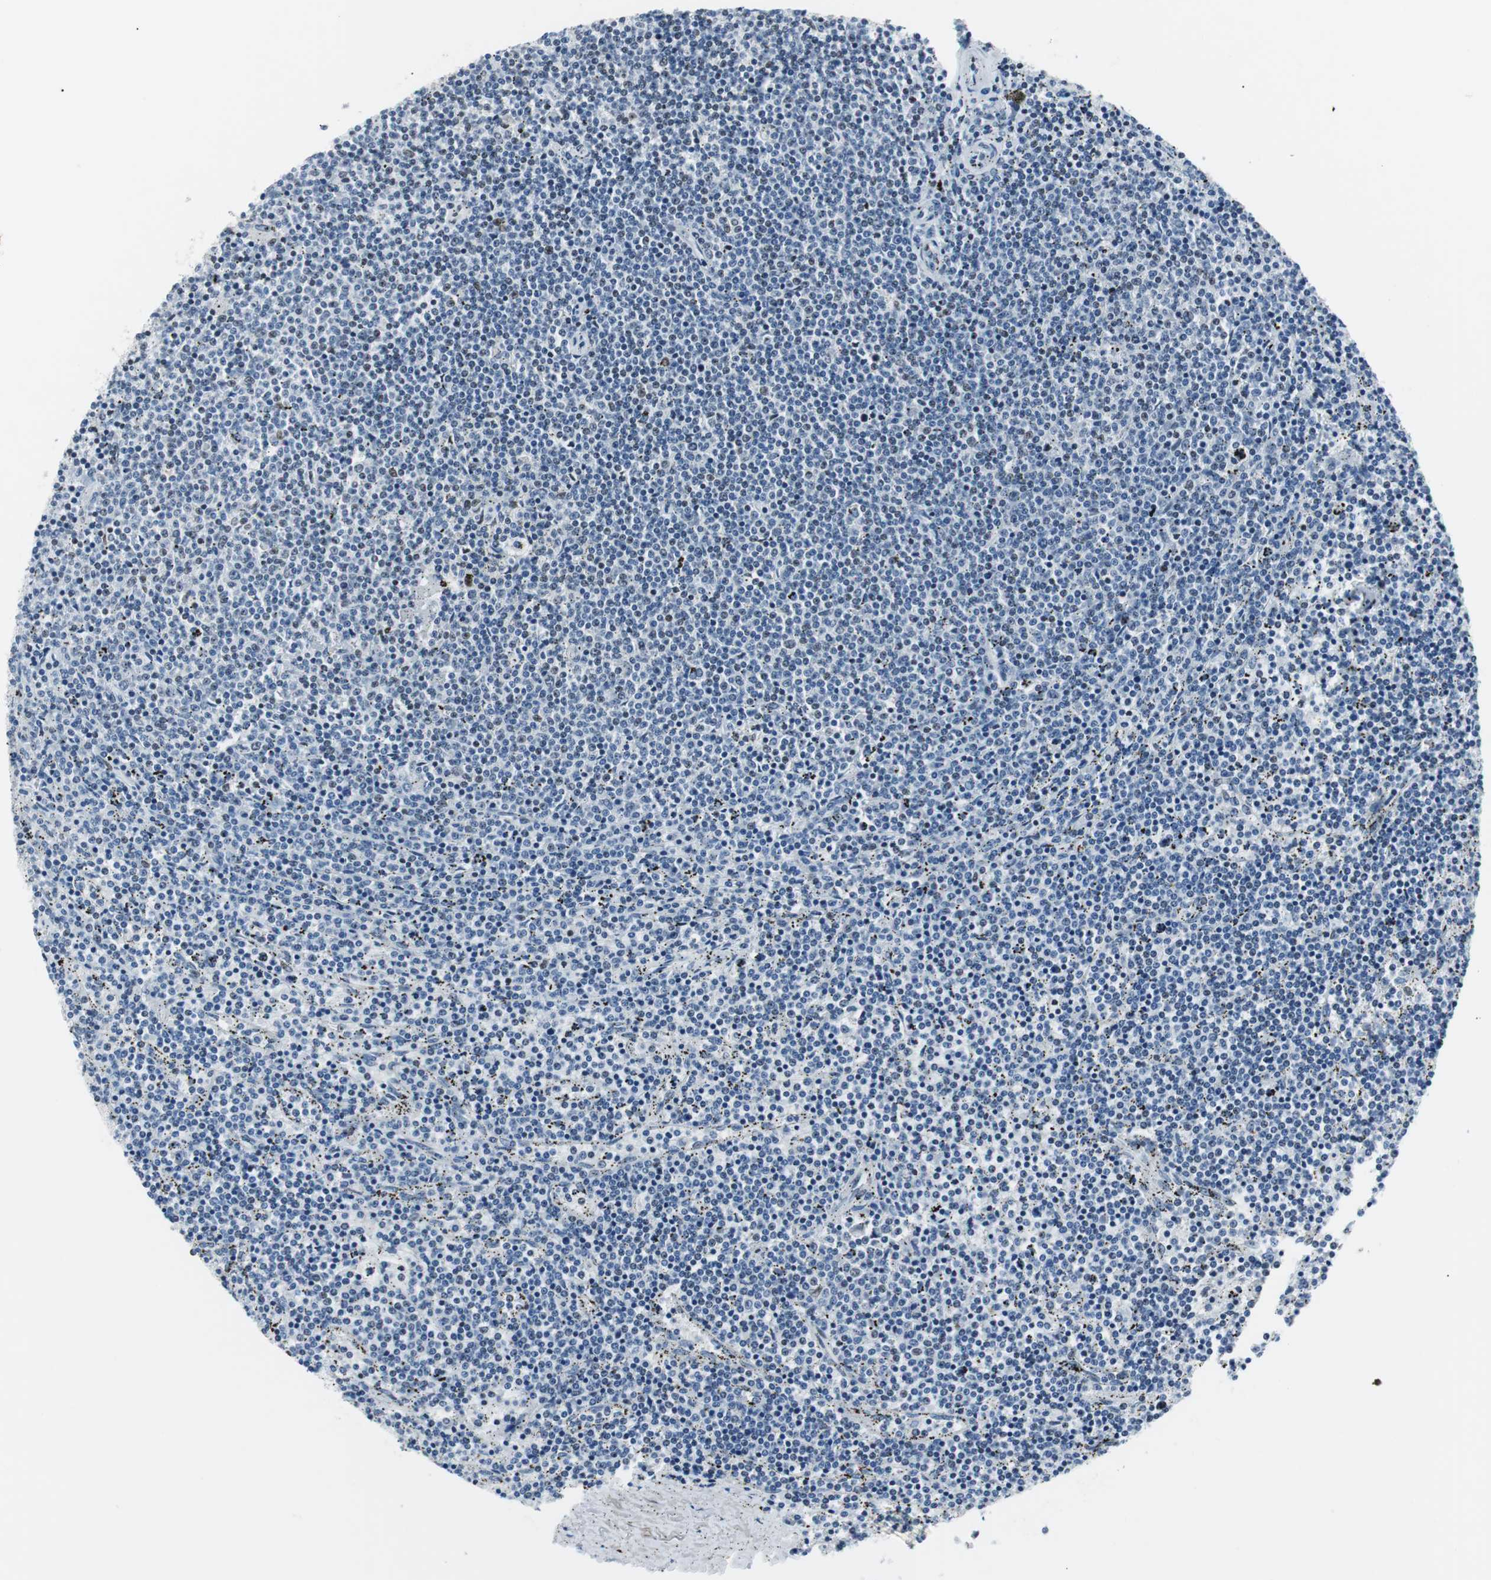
{"staining": {"intensity": "negative", "quantity": "none", "location": "none"}, "tissue": "lymphoma", "cell_type": "Tumor cells", "image_type": "cancer", "snomed": [{"axis": "morphology", "description": "Malignant lymphoma, non-Hodgkin's type, Low grade"}, {"axis": "topography", "description": "Spleen"}], "caption": "The photomicrograph exhibits no significant expression in tumor cells of malignant lymphoma, non-Hodgkin's type (low-grade).", "gene": "MTA1", "patient": {"sex": "female", "age": 50}}